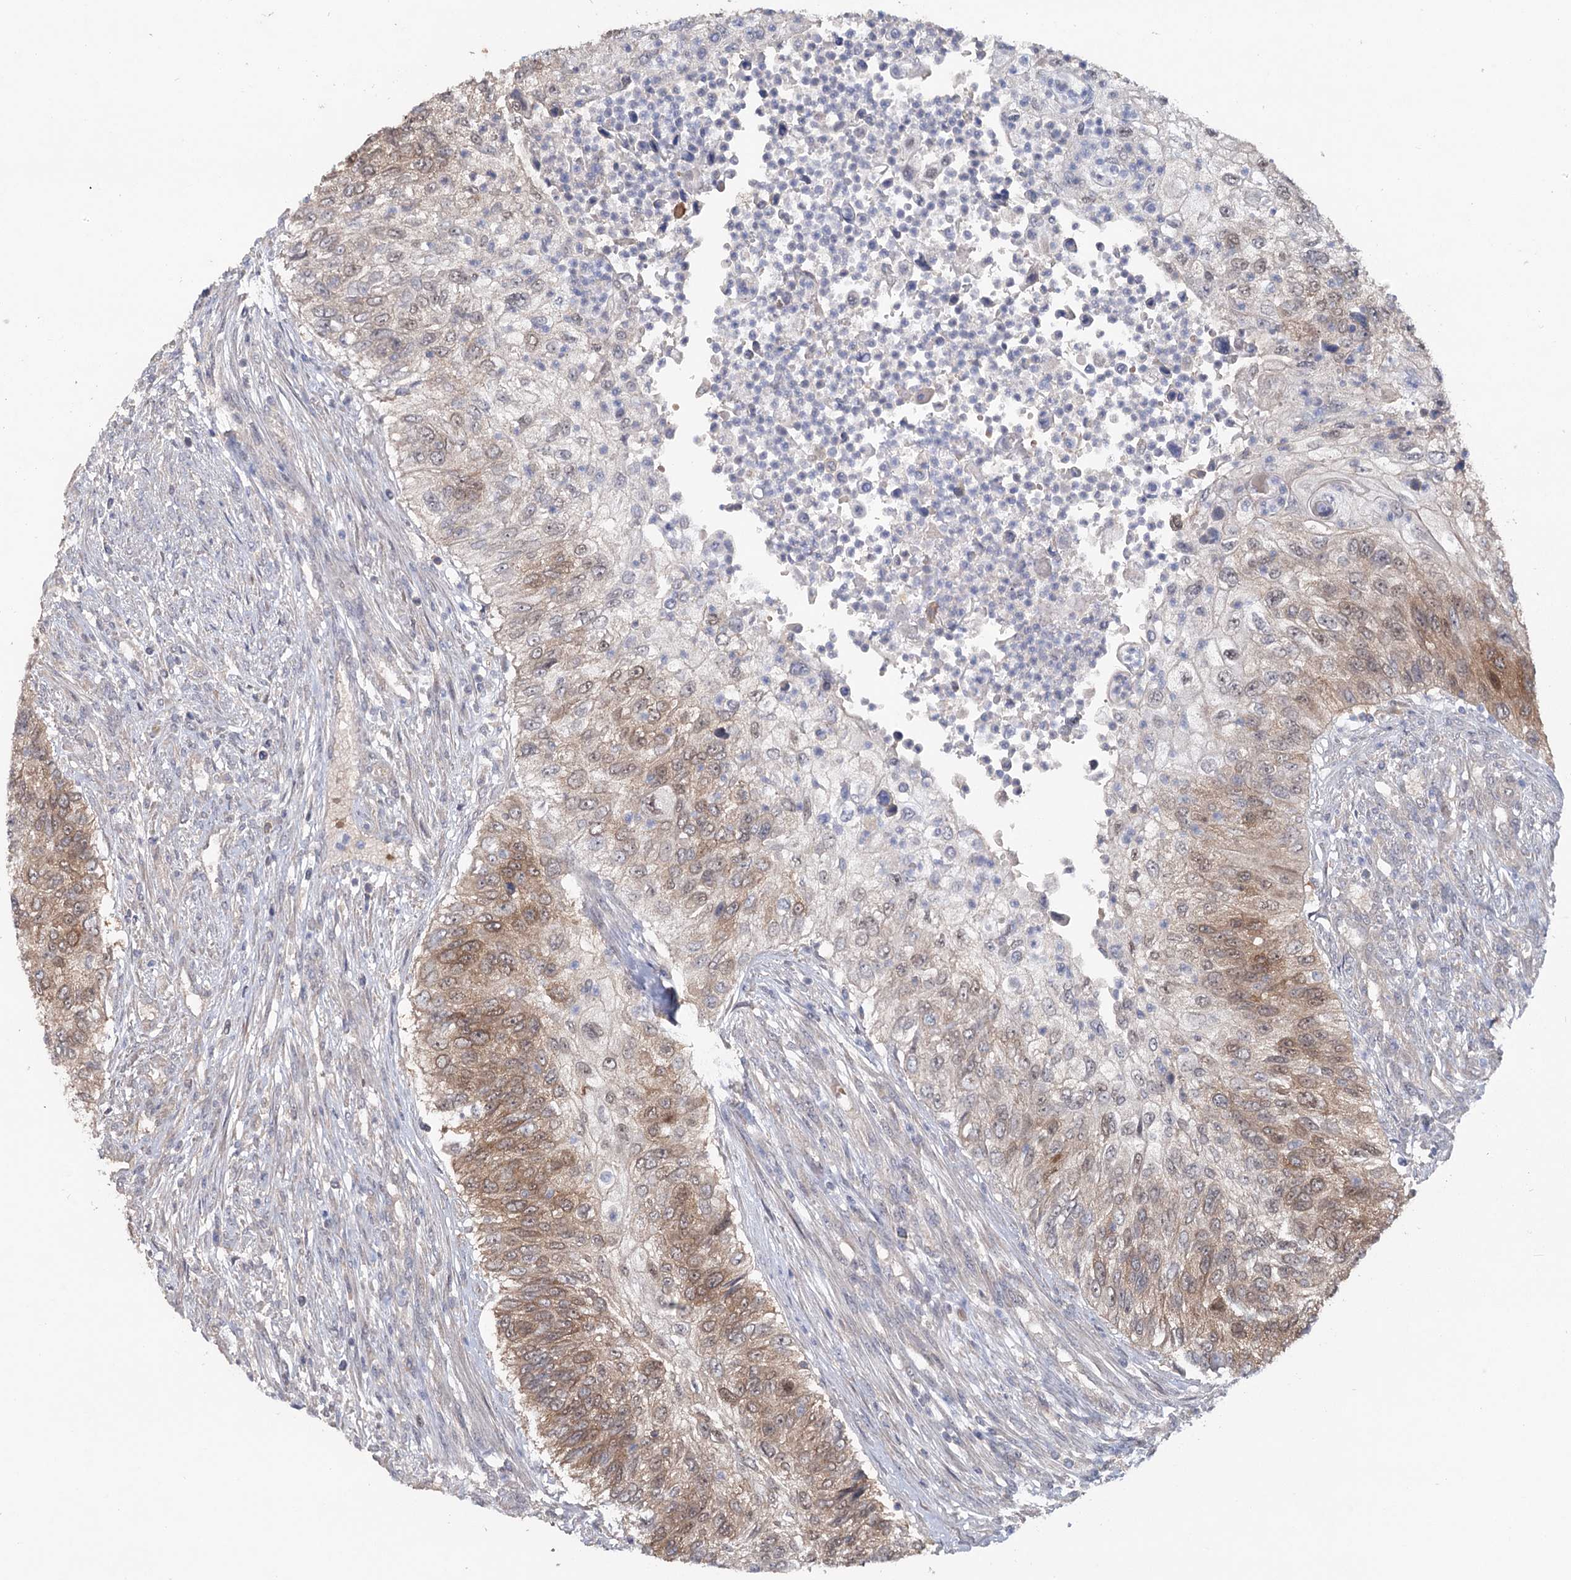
{"staining": {"intensity": "moderate", "quantity": ">75%", "location": "cytoplasmic/membranous"}, "tissue": "urothelial cancer", "cell_type": "Tumor cells", "image_type": "cancer", "snomed": [{"axis": "morphology", "description": "Urothelial carcinoma, High grade"}, {"axis": "topography", "description": "Urinary bladder"}], "caption": "IHC (DAB) staining of high-grade urothelial carcinoma exhibits moderate cytoplasmic/membranous protein positivity in about >75% of tumor cells.", "gene": "MAP3K13", "patient": {"sex": "female", "age": 60}}